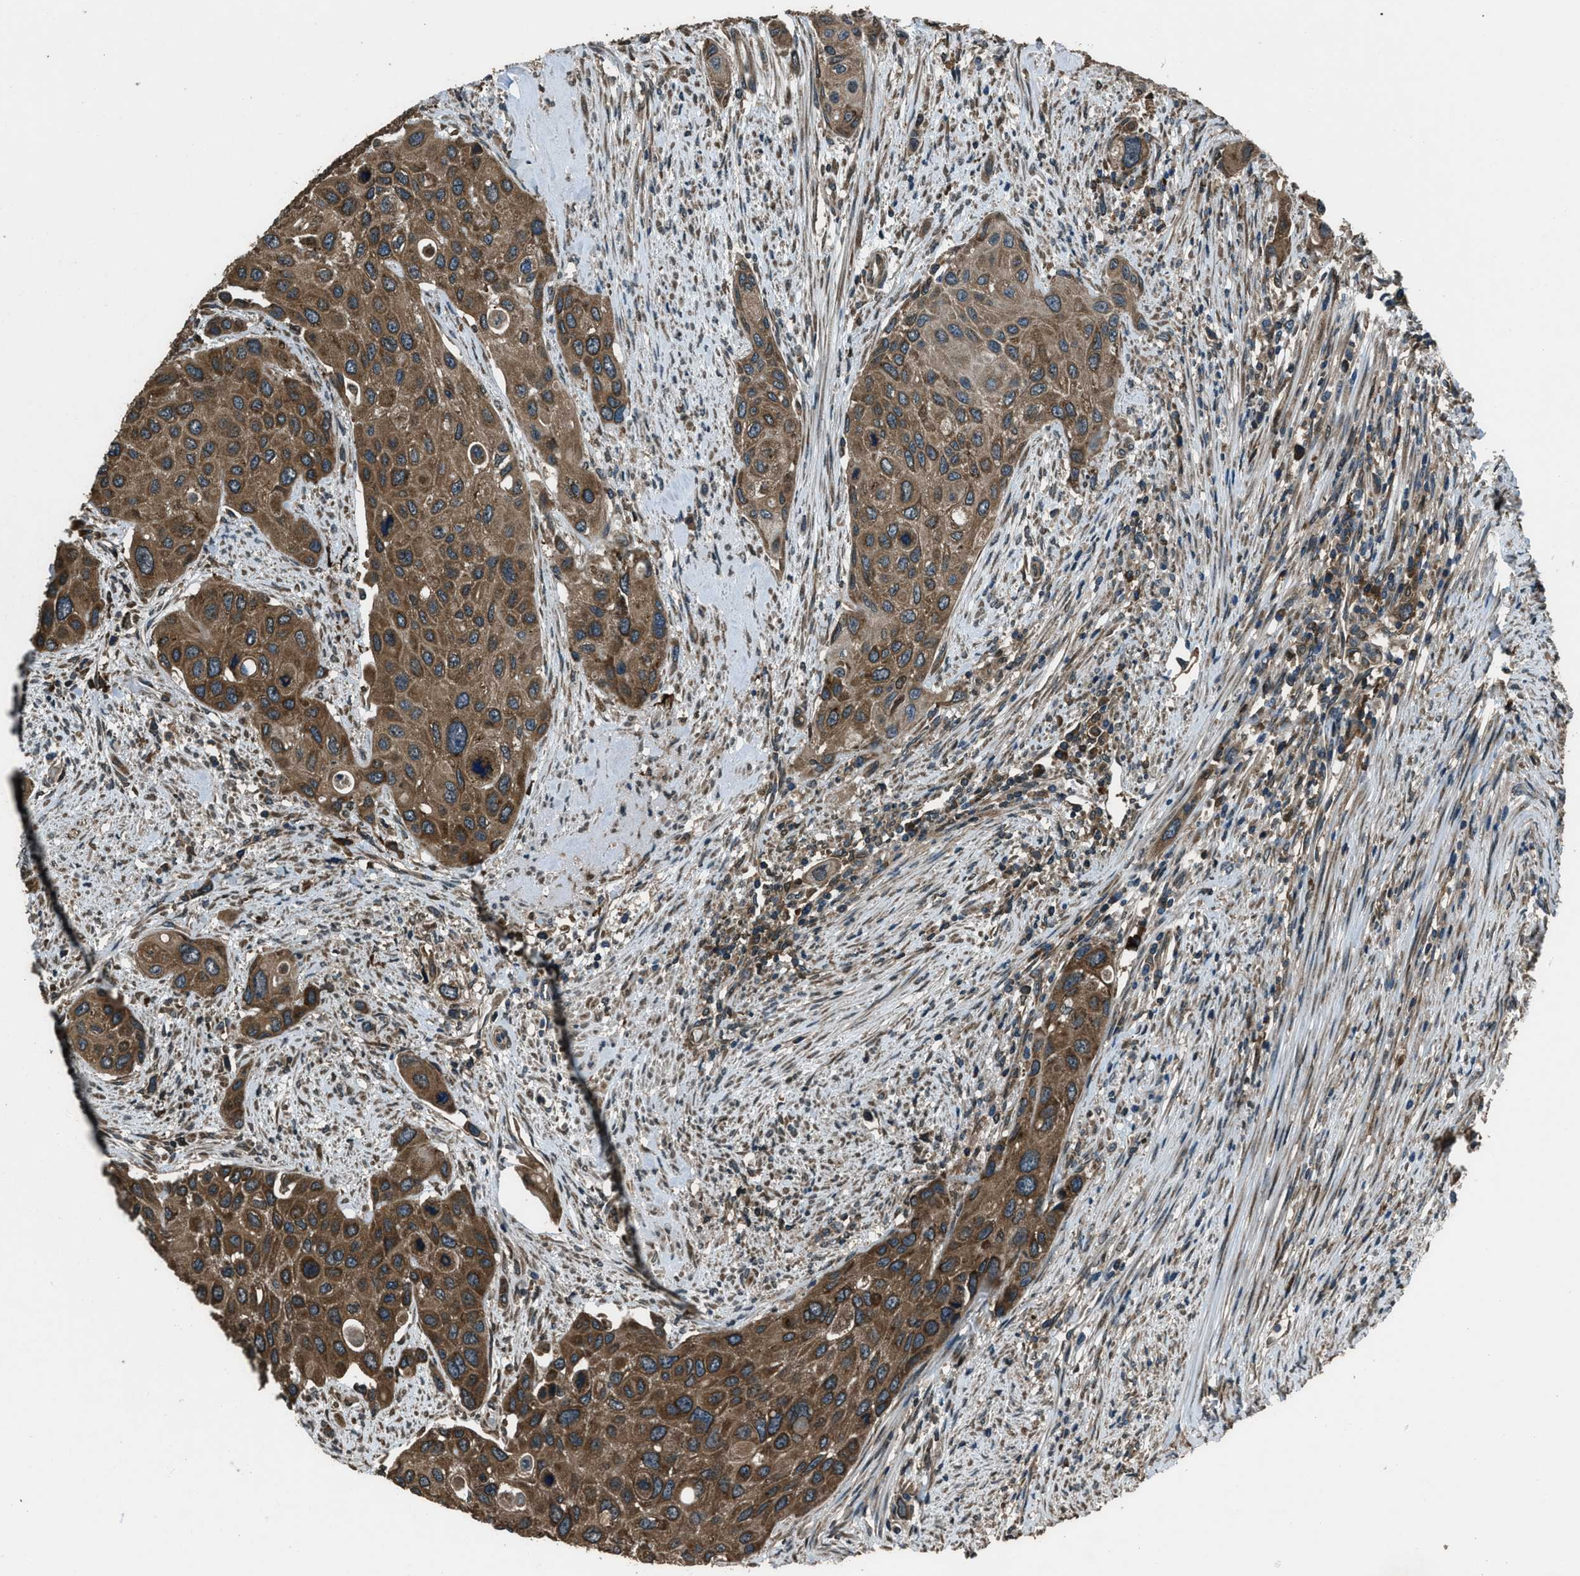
{"staining": {"intensity": "moderate", "quantity": ">75%", "location": "cytoplasmic/membranous"}, "tissue": "urothelial cancer", "cell_type": "Tumor cells", "image_type": "cancer", "snomed": [{"axis": "morphology", "description": "Urothelial carcinoma, High grade"}, {"axis": "topography", "description": "Urinary bladder"}], "caption": "About >75% of tumor cells in urothelial cancer display moderate cytoplasmic/membranous protein staining as visualized by brown immunohistochemical staining.", "gene": "TRIM4", "patient": {"sex": "female", "age": 56}}